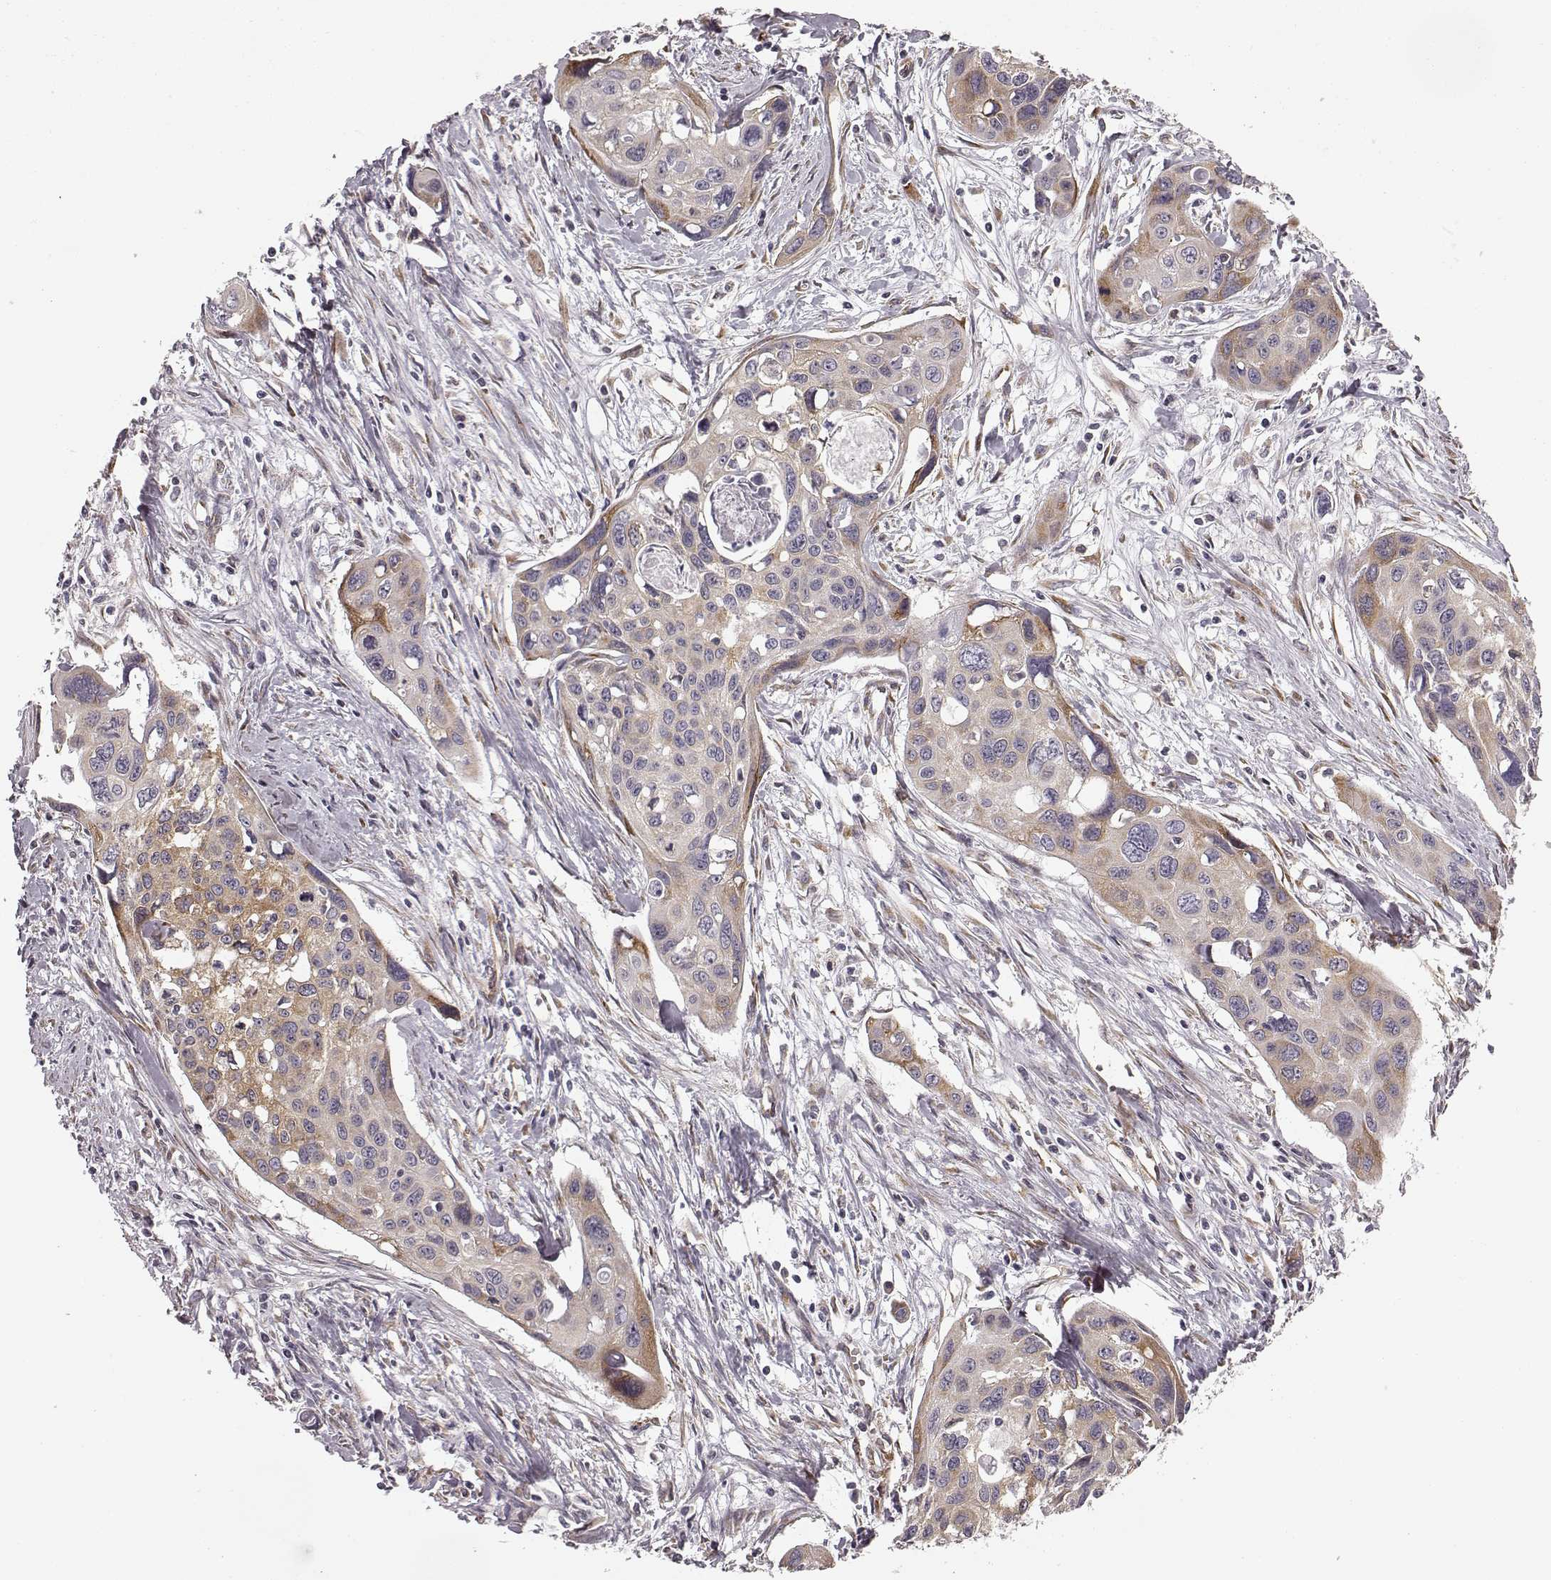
{"staining": {"intensity": "weak", "quantity": "25%-75%", "location": "cytoplasmic/membranous"}, "tissue": "cervical cancer", "cell_type": "Tumor cells", "image_type": "cancer", "snomed": [{"axis": "morphology", "description": "Squamous cell carcinoma, NOS"}, {"axis": "topography", "description": "Cervix"}], "caption": "Immunohistochemistry (DAB) staining of squamous cell carcinoma (cervical) displays weak cytoplasmic/membranous protein expression in approximately 25%-75% of tumor cells.", "gene": "TMEM14A", "patient": {"sex": "female", "age": 31}}